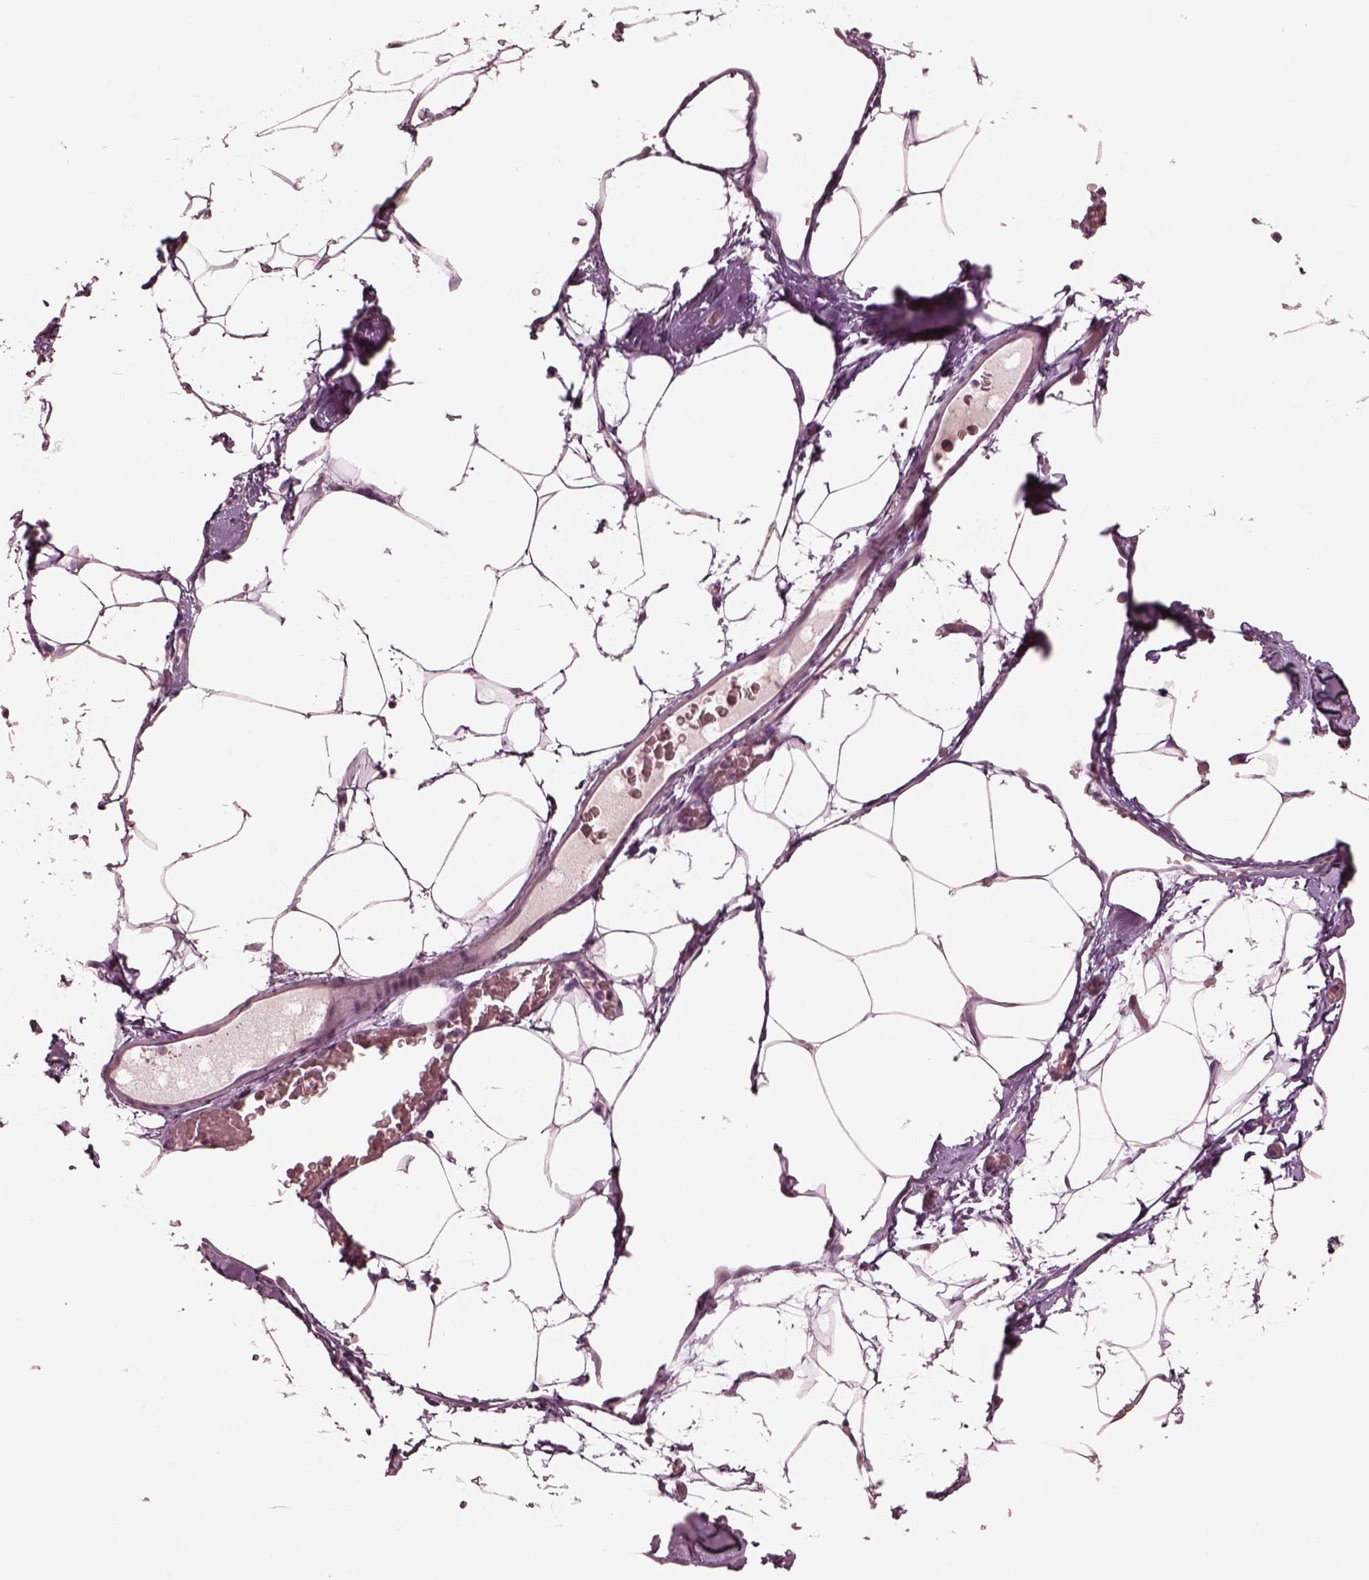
{"staining": {"intensity": "weak", "quantity": "<25%", "location": "cytoplasmic/membranous"}, "tissue": "adipose tissue", "cell_type": "Adipocytes", "image_type": "normal", "snomed": [{"axis": "morphology", "description": "Normal tissue, NOS"}, {"axis": "topography", "description": "Adipose tissue"}], "caption": "Immunohistochemistry of unremarkable human adipose tissue displays no expression in adipocytes.", "gene": "VWA5B1", "patient": {"sex": "male", "age": 57}}